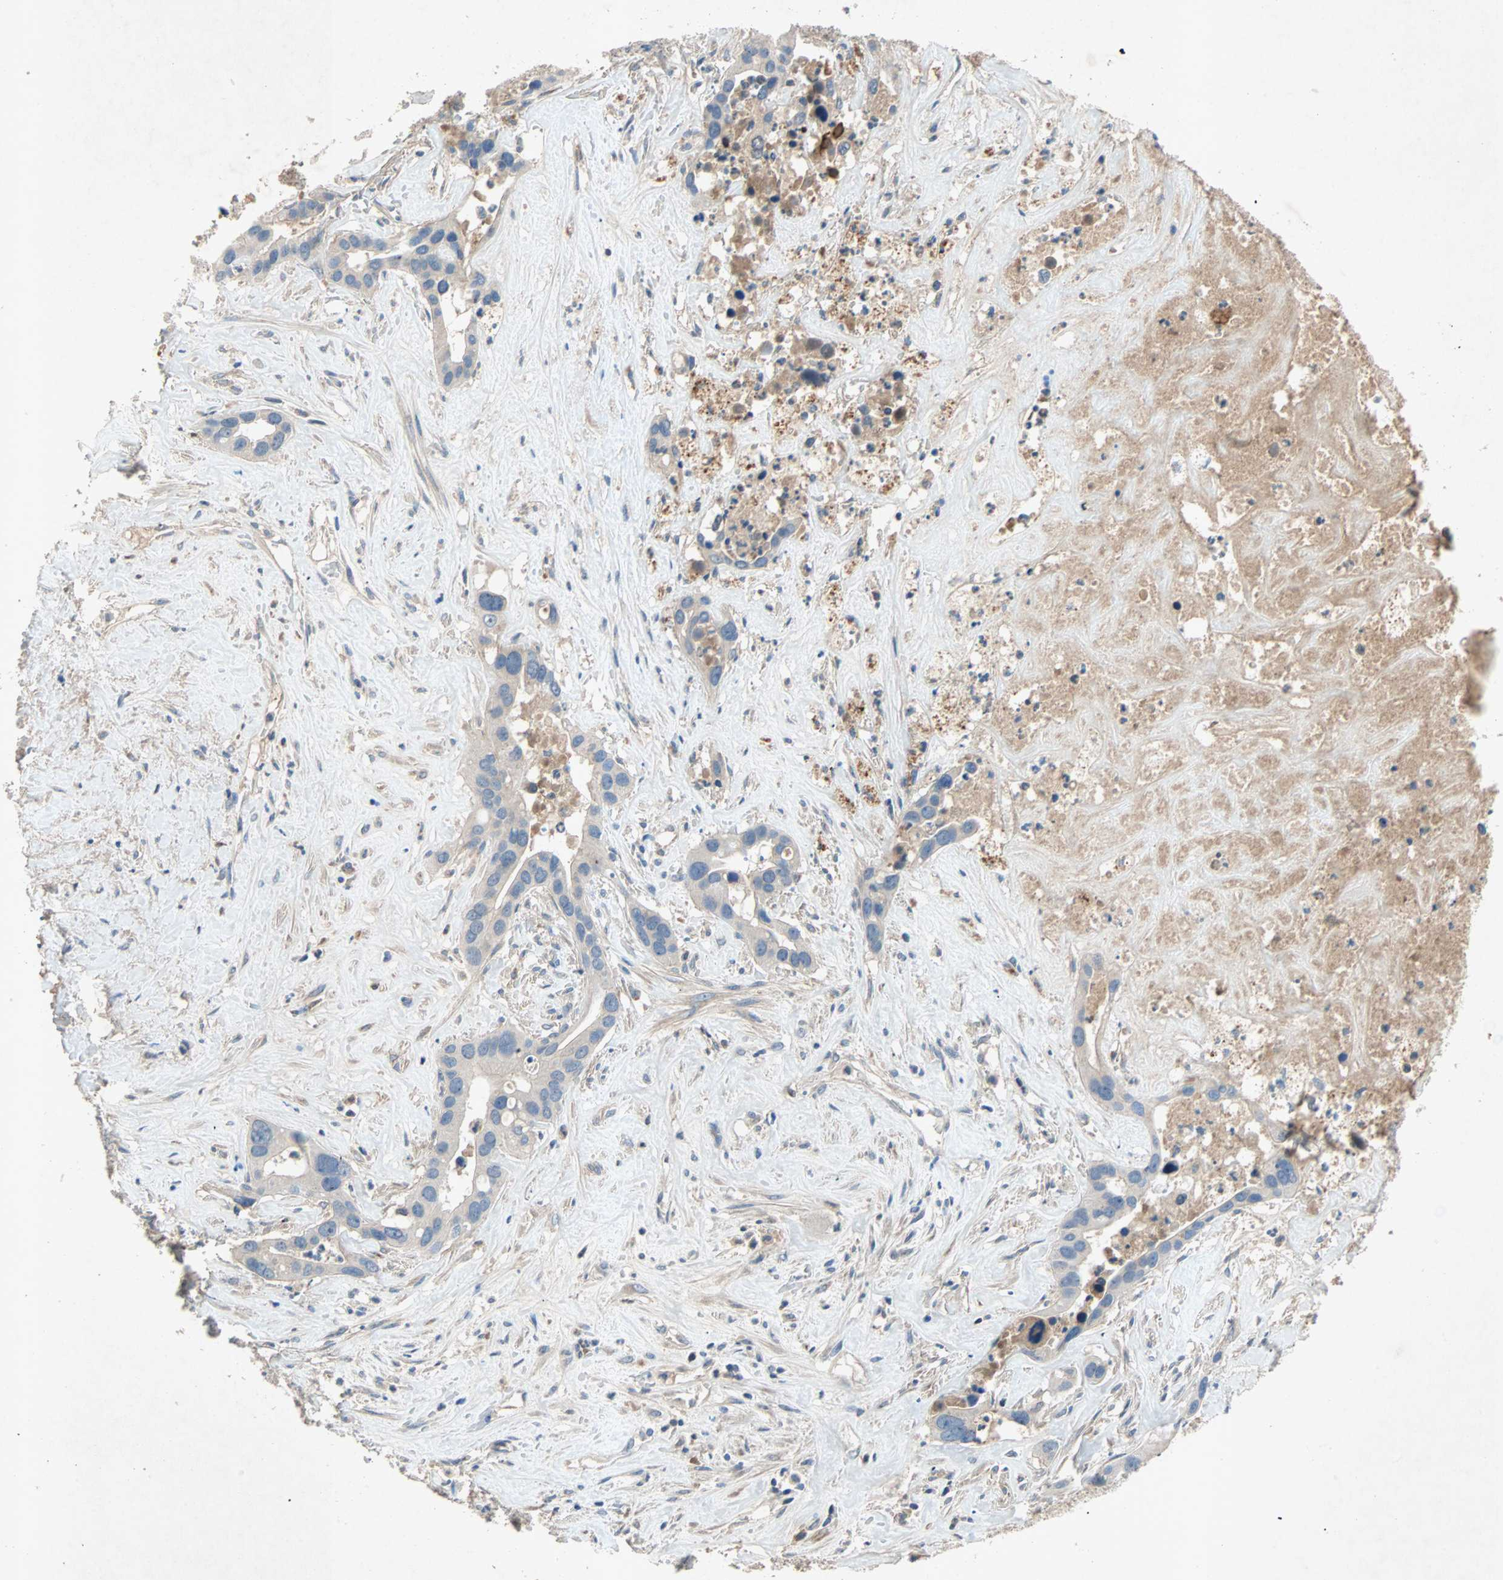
{"staining": {"intensity": "weak", "quantity": "25%-75%", "location": "cytoplasmic/membranous"}, "tissue": "liver cancer", "cell_type": "Tumor cells", "image_type": "cancer", "snomed": [{"axis": "morphology", "description": "Cholangiocarcinoma"}, {"axis": "topography", "description": "Liver"}], "caption": "Immunohistochemical staining of liver cancer exhibits low levels of weak cytoplasmic/membranous protein expression in about 25%-75% of tumor cells.", "gene": "XYLT1", "patient": {"sex": "female", "age": 65}}